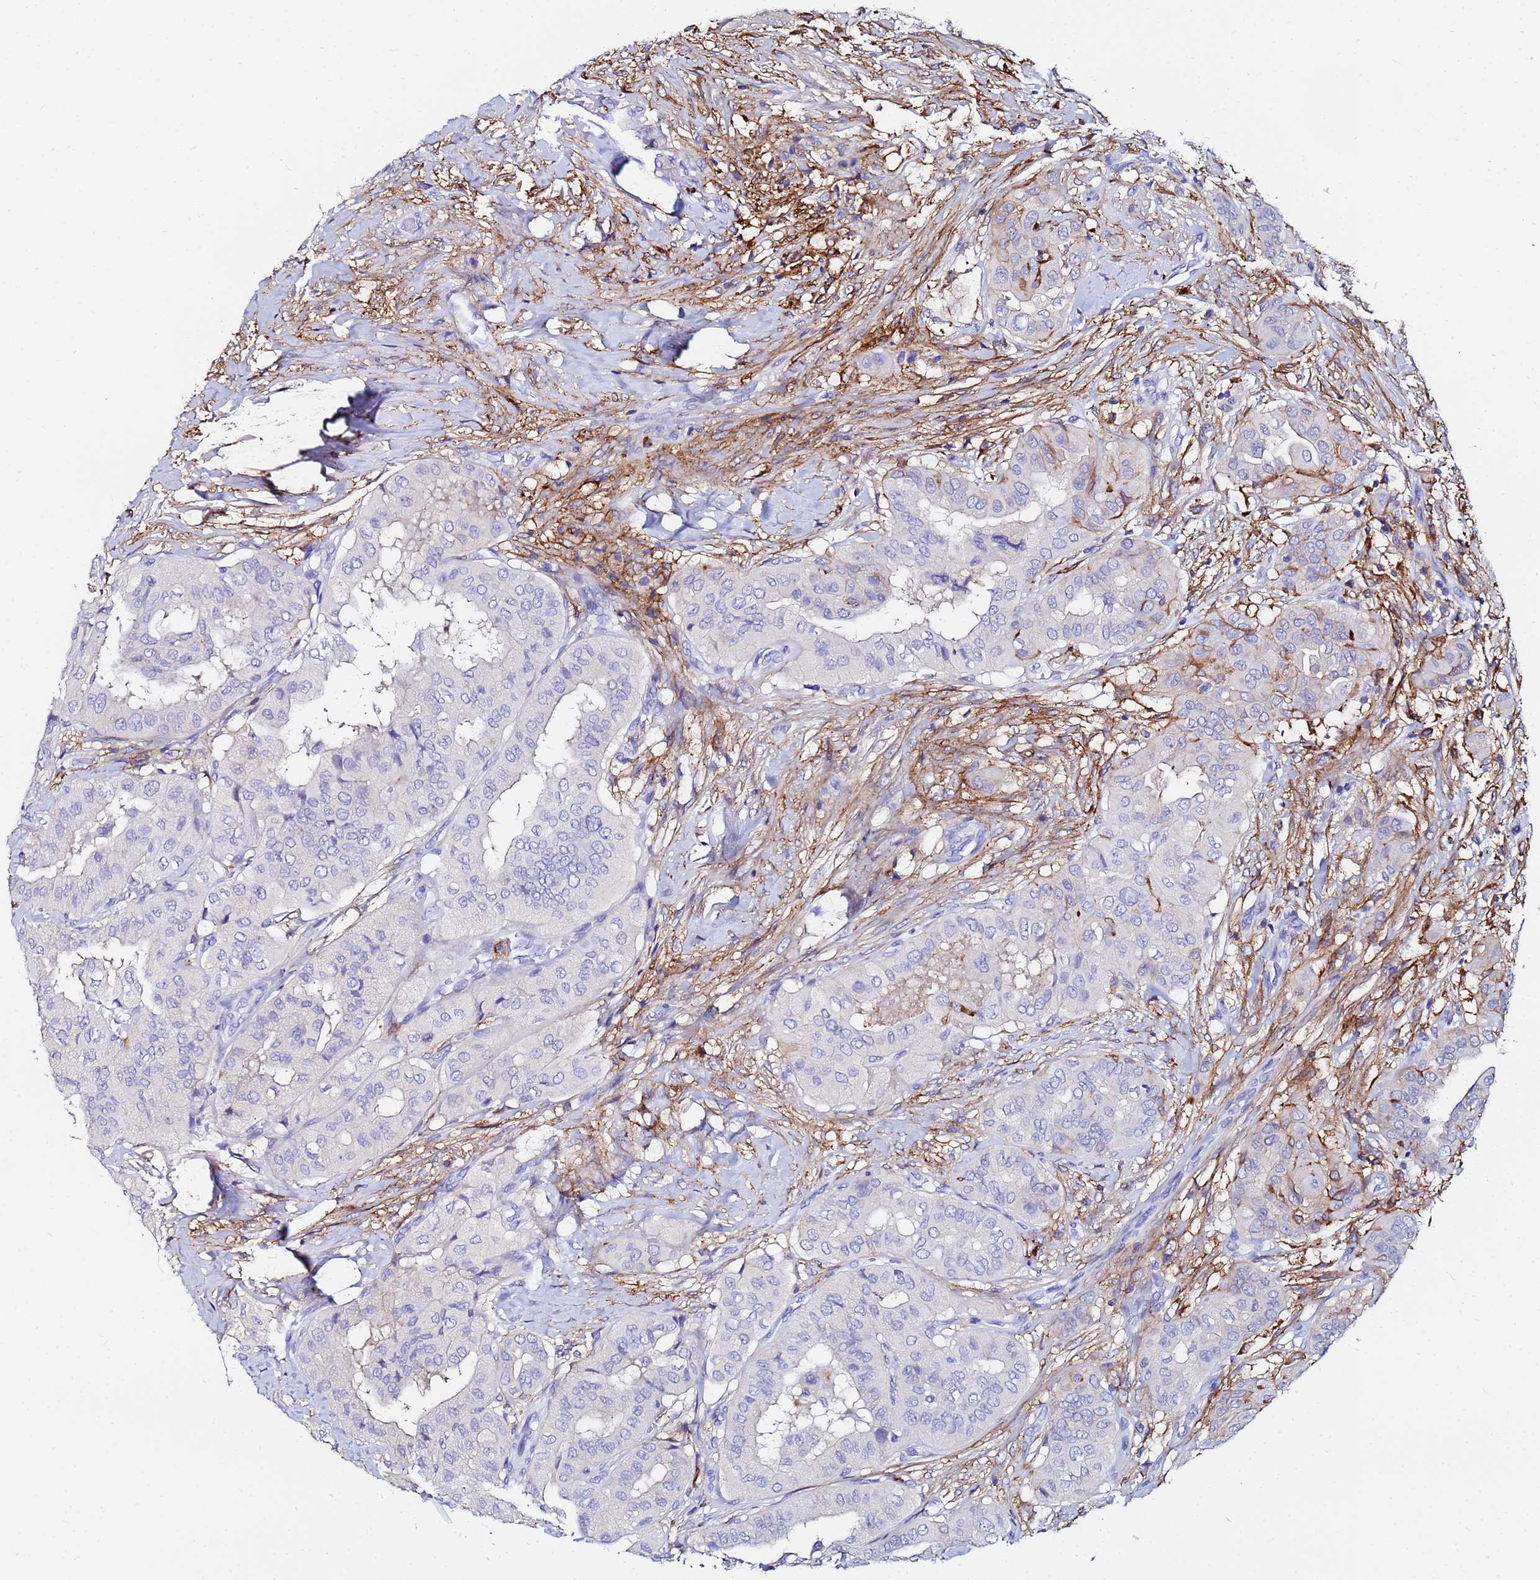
{"staining": {"intensity": "weak", "quantity": "<25%", "location": "cytoplasmic/membranous"}, "tissue": "thyroid cancer", "cell_type": "Tumor cells", "image_type": "cancer", "snomed": [{"axis": "morphology", "description": "Papillary adenocarcinoma, NOS"}, {"axis": "topography", "description": "Thyroid gland"}], "caption": "Immunohistochemistry (IHC) micrograph of human thyroid papillary adenocarcinoma stained for a protein (brown), which displays no positivity in tumor cells. (DAB immunohistochemistry with hematoxylin counter stain).", "gene": "BASP1", "patient": {"sex": "female", "age": 59}}